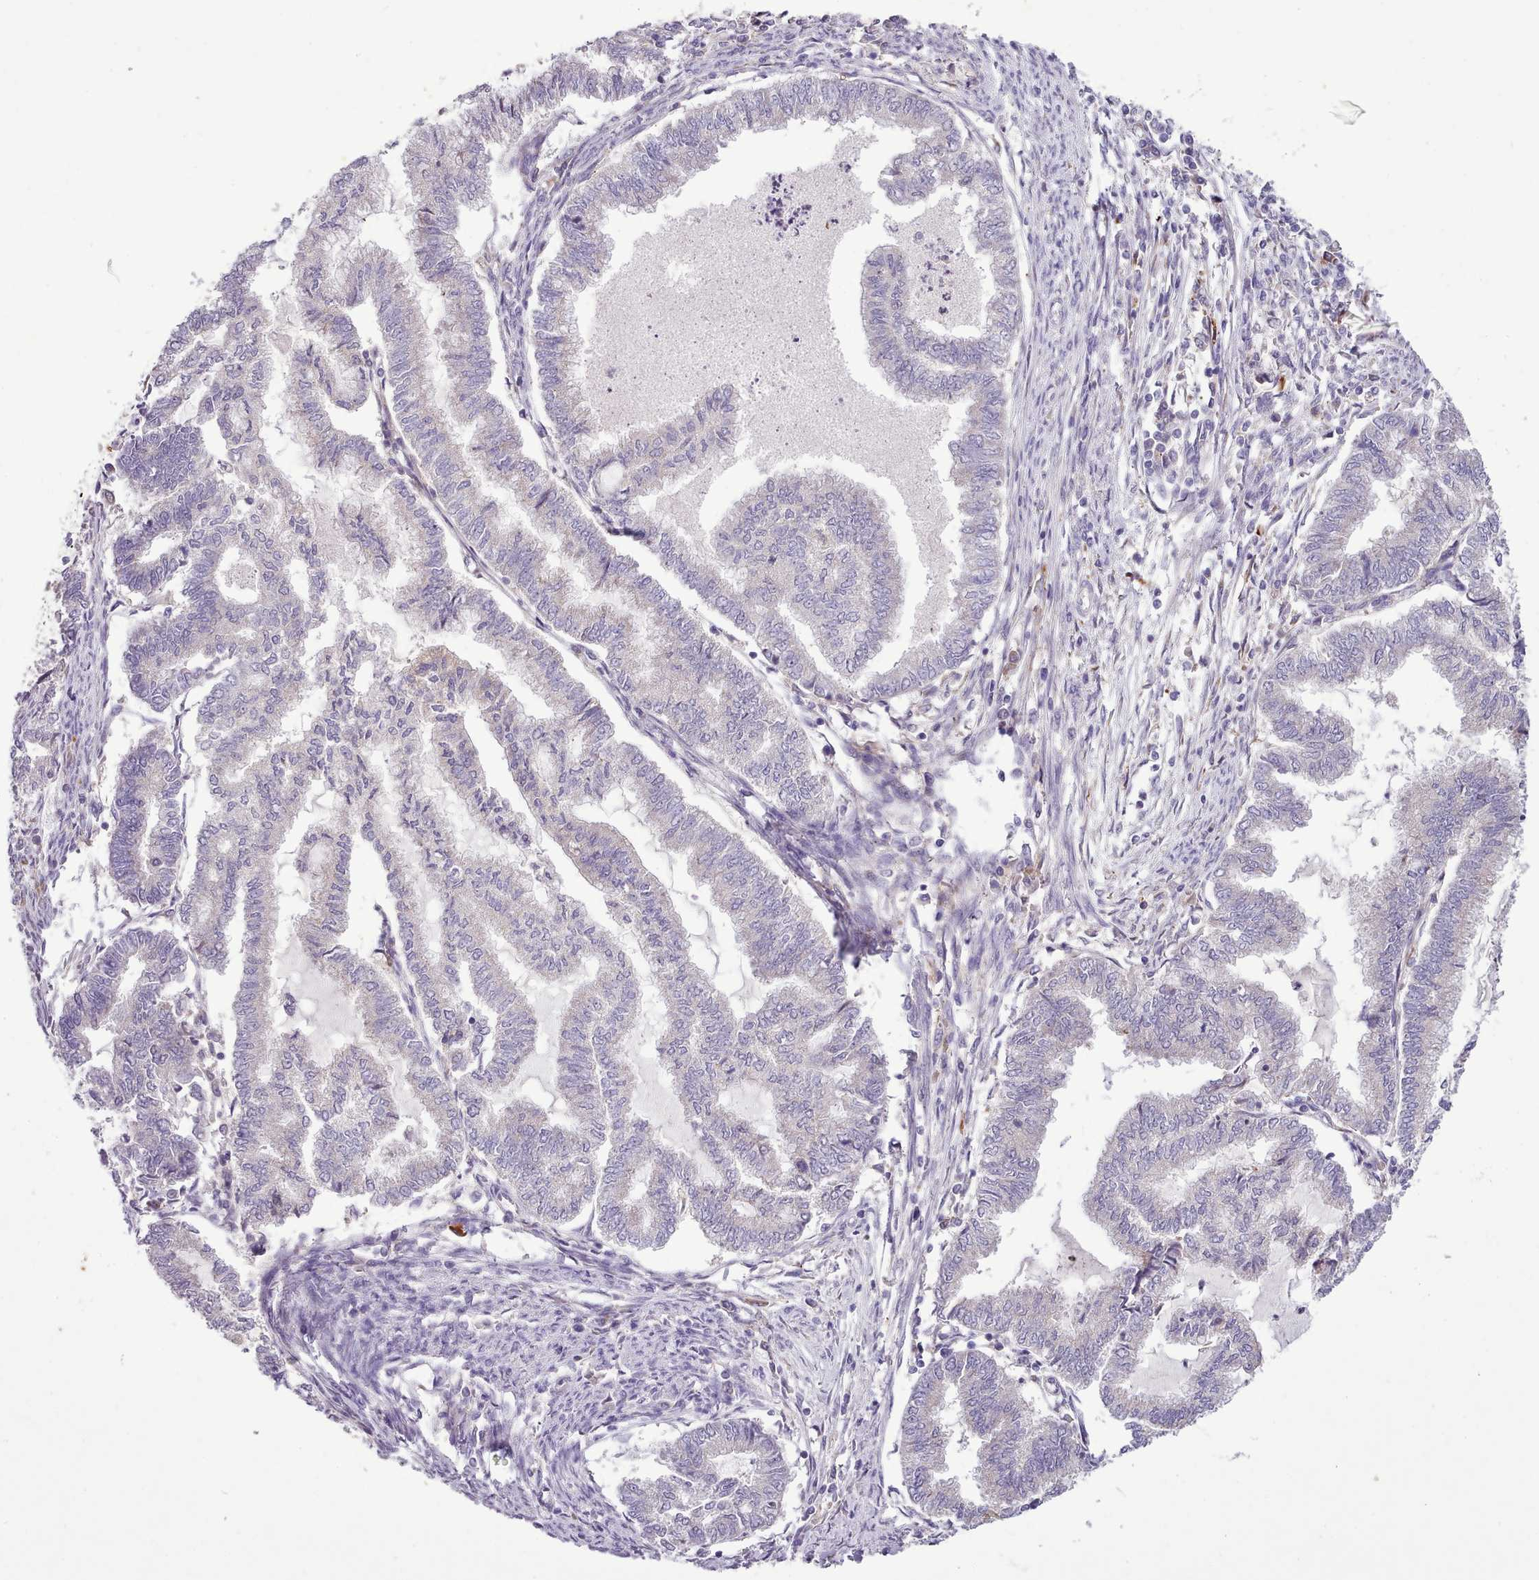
{"staining": {"intensity": "negative", "quantity": "none", "location": "none"}, "tissue": "endometrial cancer", "cell_type": "Tumor cells", "image_type": "cancer", "snomed": [{"axis": "morphology", "description": "Adenocarcinoma, NOS"}, {"axis": "topography", "description": "Endometrium"}], "caption": "Endometrial adenocarcinoma stained for a protein using immunohistochemistry (IHC) demonstrates no expression tumor cells.", "gene": "FAM83E", "patient": {"sex": "female", "age": 79}}